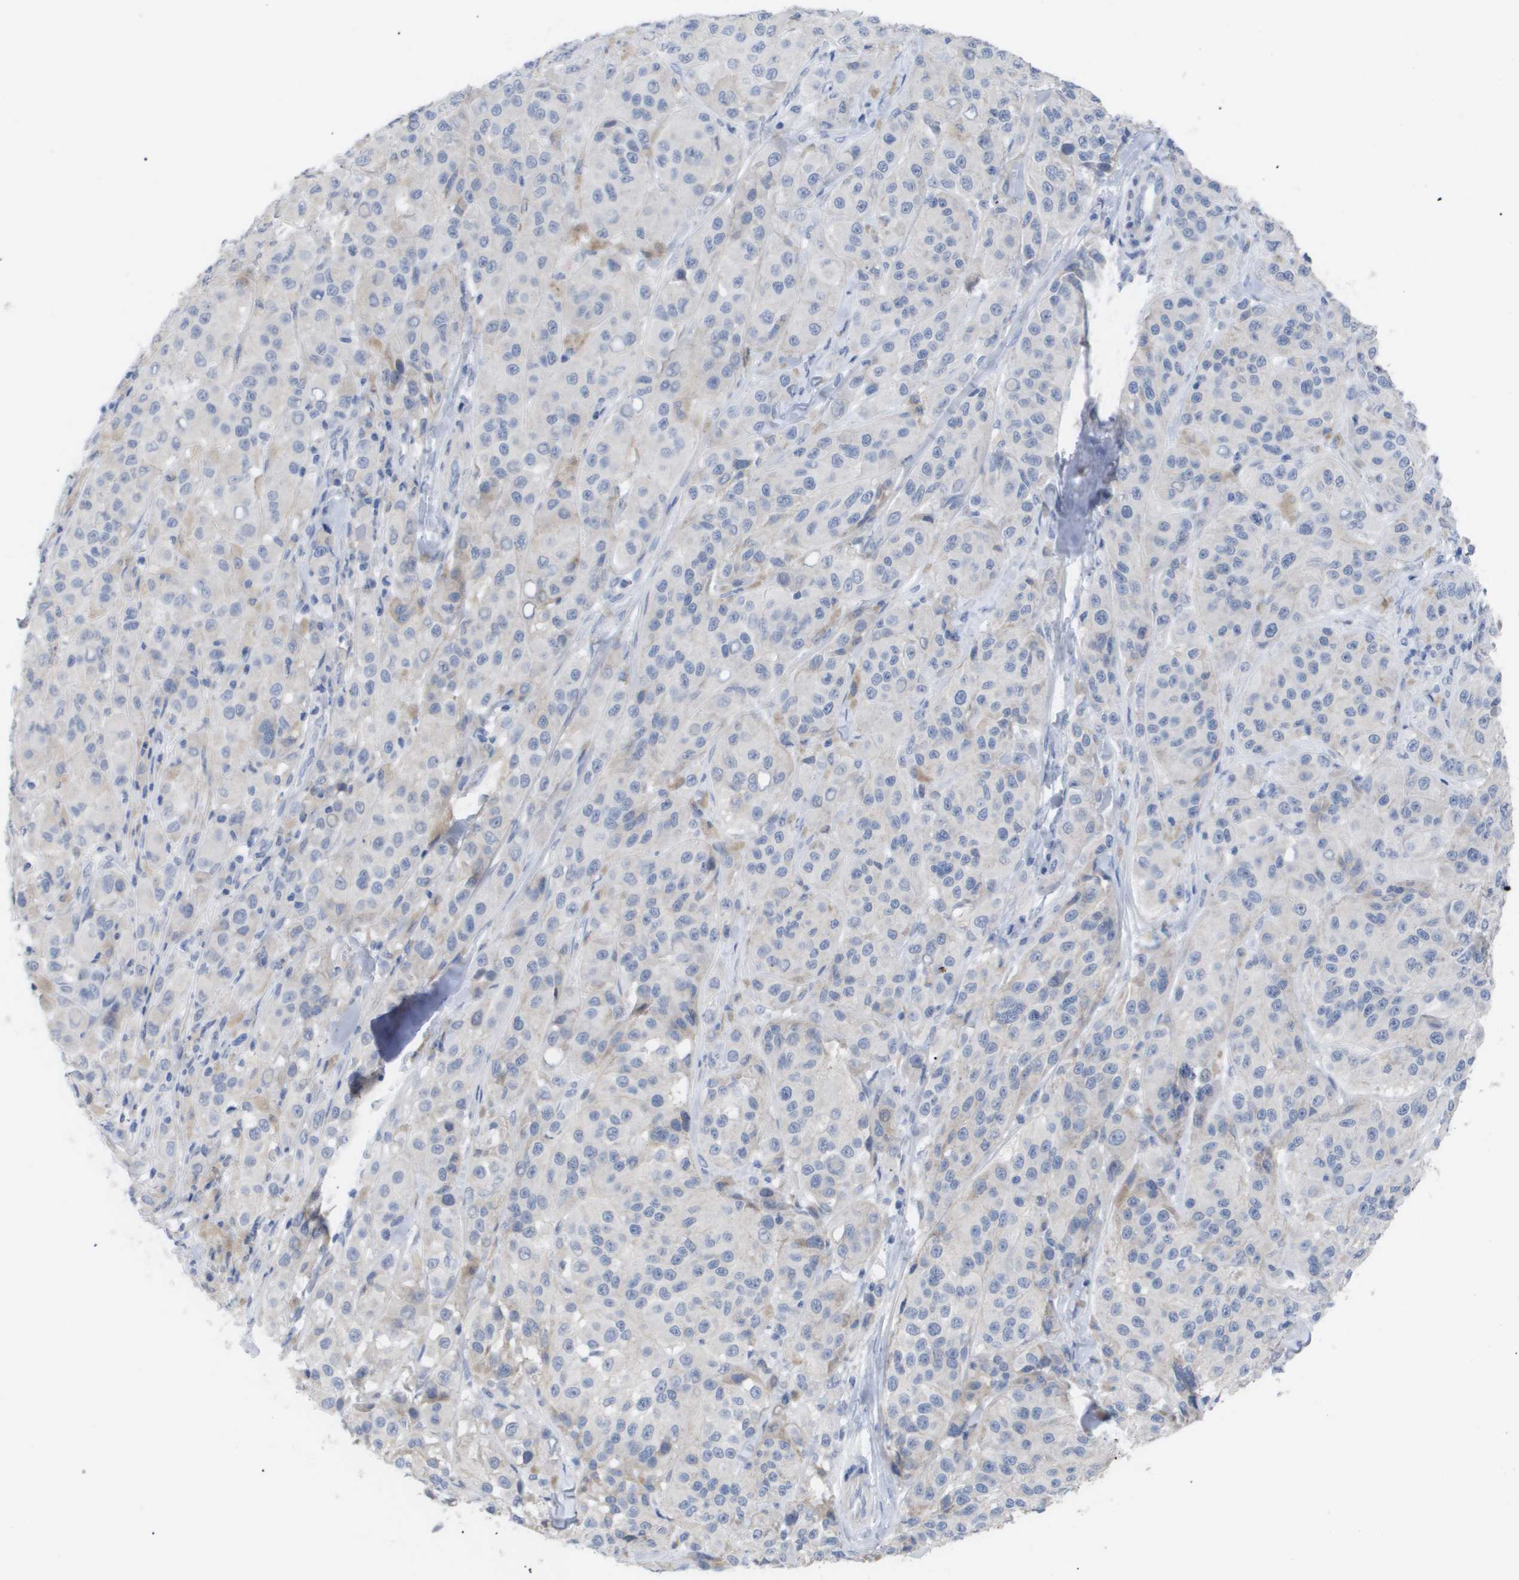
{"staining": {"intensity": "negative", "quantity": "none", "location": "none"}, "tissue": "melanoma", "cell_type": "Tumor cells", "image_type": "cancer", "snomed": [{"axis": "morphology", "description": "Malignant melanoma, NOS"}, {"axis": "topography", "description": "Skin"}], "caption": "This is a histopathology image of immunohistochemistry staining of malignant melanoma, which shows no staining in tumor cells. The staining is performed using DAB (3,3'-diaminobenzidine) brown chromogen with nuclei counter-stained in using hematoxylin.", "gene": "CAV3", "patient": {"sex": "male", "age": 84}}